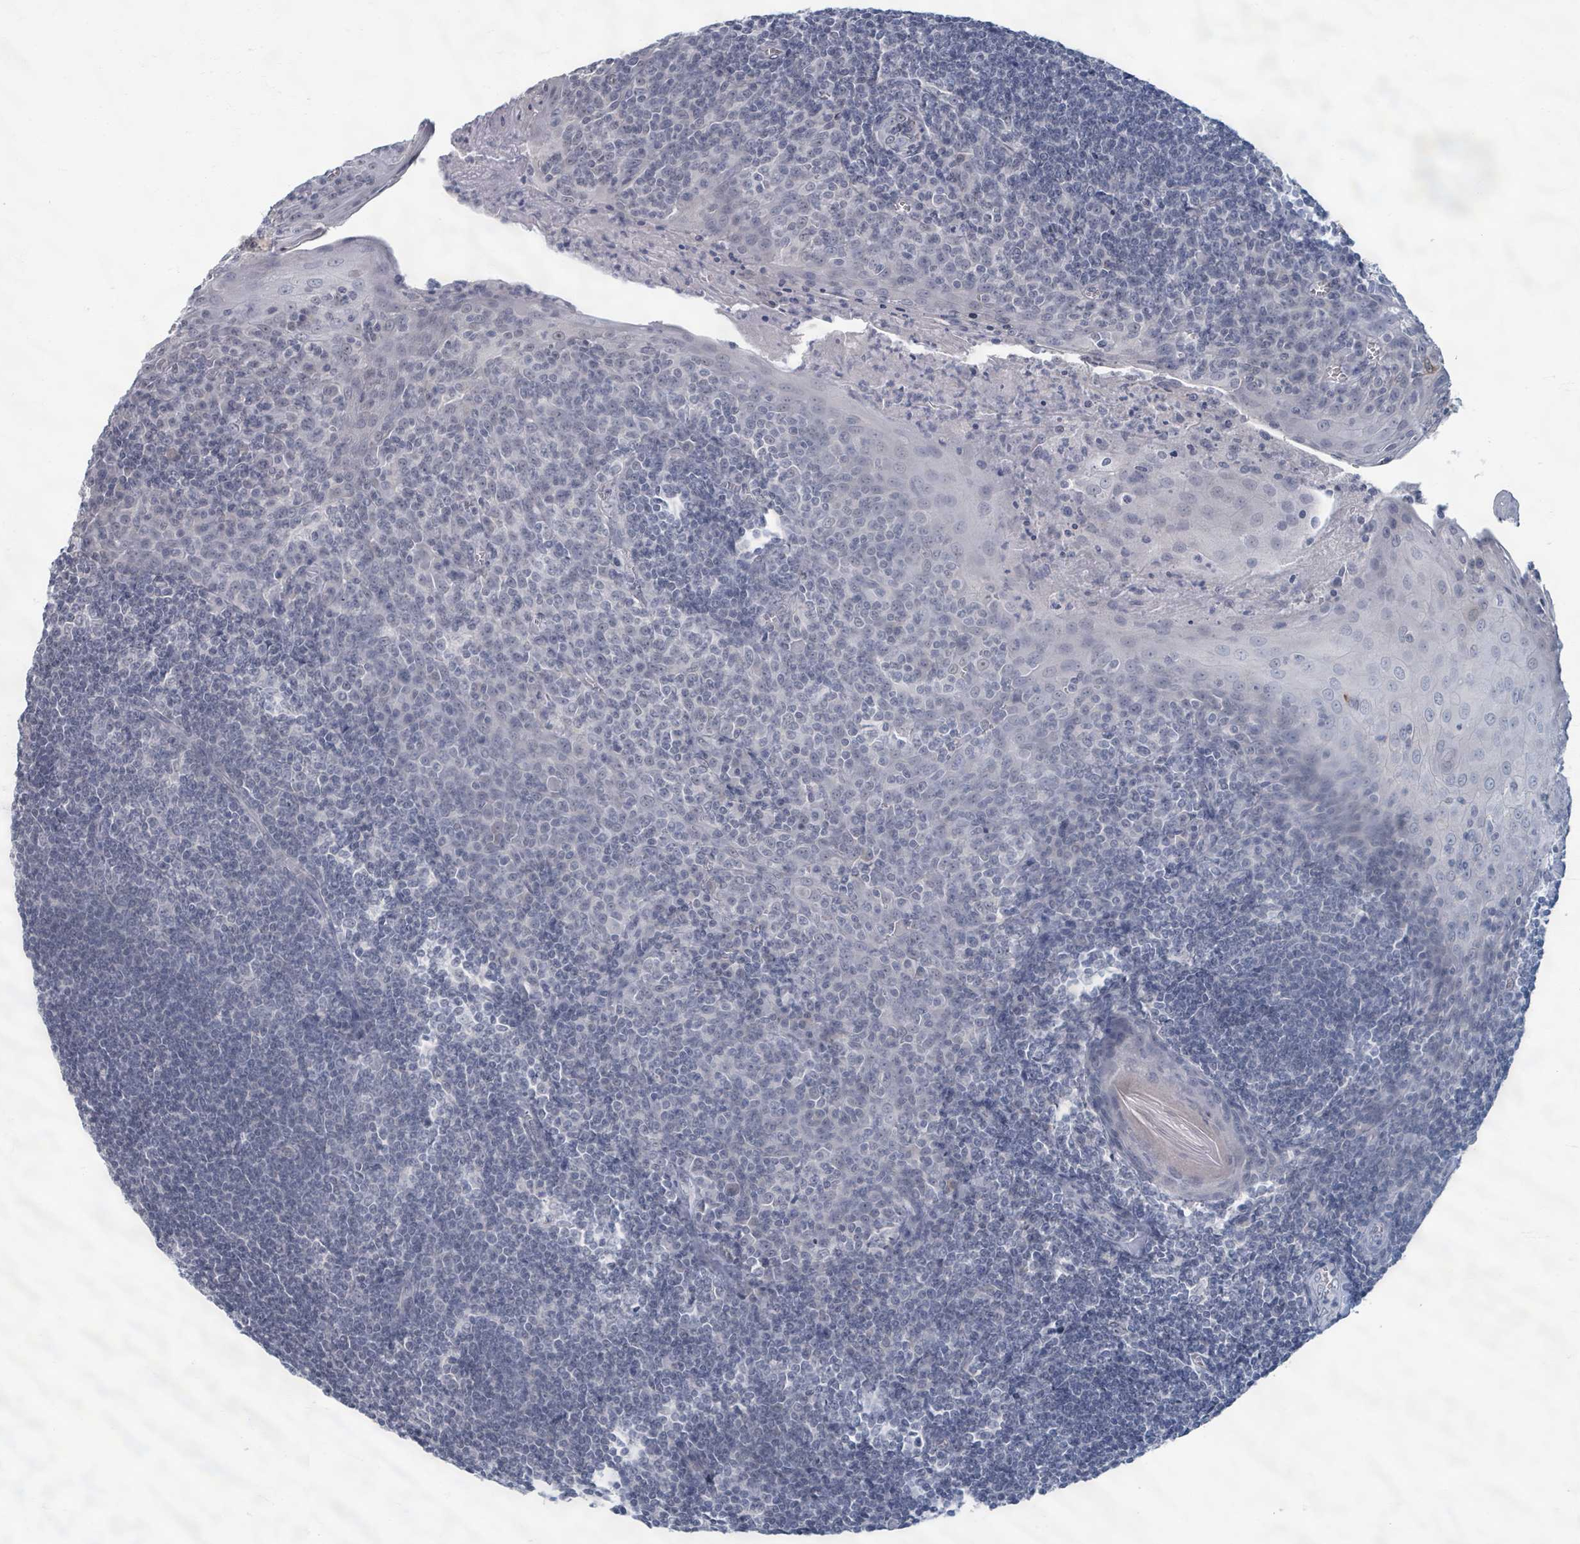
{"staining": {"intensity": "negative", "quantity": "none", "location": "none"}, "tissue": "tonsil", "cell_type": "Germinal center cells", "image_type": "normal", "snomed": [{"axis": "morphology", "description": "Normal tissue, NOS"}, {"axis": "topography", "description": "Tonsil"}], "caption": "An image of tonsil stained for a protein reveals no brown staining in germinal center cells. Brightfield microscopy of IHC stained with DAB (3,3'-diaminobenzidine) (brown) and hematoxylin (blue), captured at high magnification.", "gene": "WNT11", "patient": {"sex": "male", "age": 27}}